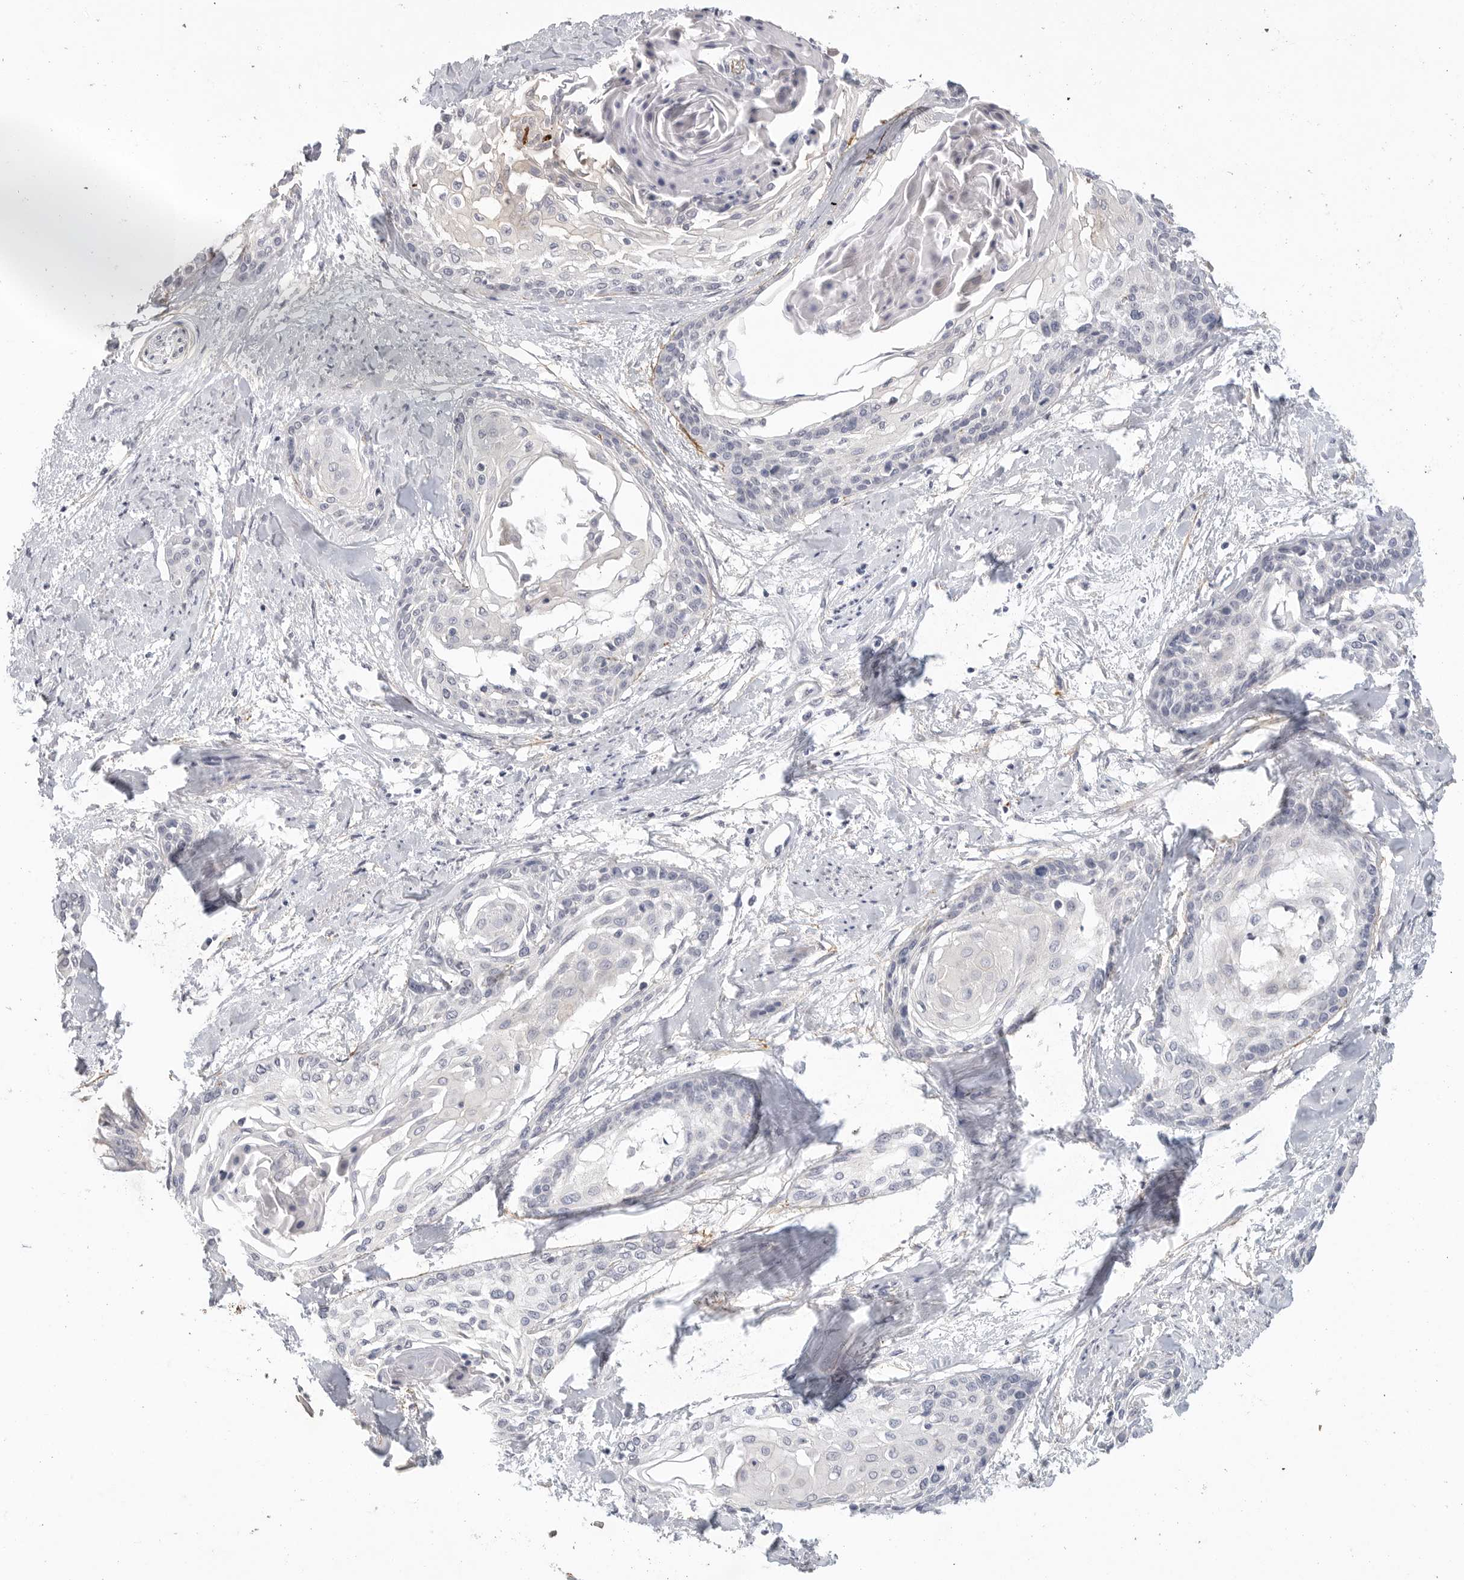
{"staining": {"intensity": "negative", "quantity": "none", "location": "none"}, "tissue": "cervical cancer", "cell_type": "Tumor cells", "image_type": "cancer", "snomed": [{"axis": "morphology", "description": "Squamous cell carcinoma, NOS"}, {"axis": "topography", "description": "Cervix"}], "caption": "The histopathology image reveals no staining of tumor cells in cervical cancer (squamous cell carcinoma).", "gene": "FBN2", "patient": {"sex": "female", "age": 57}}